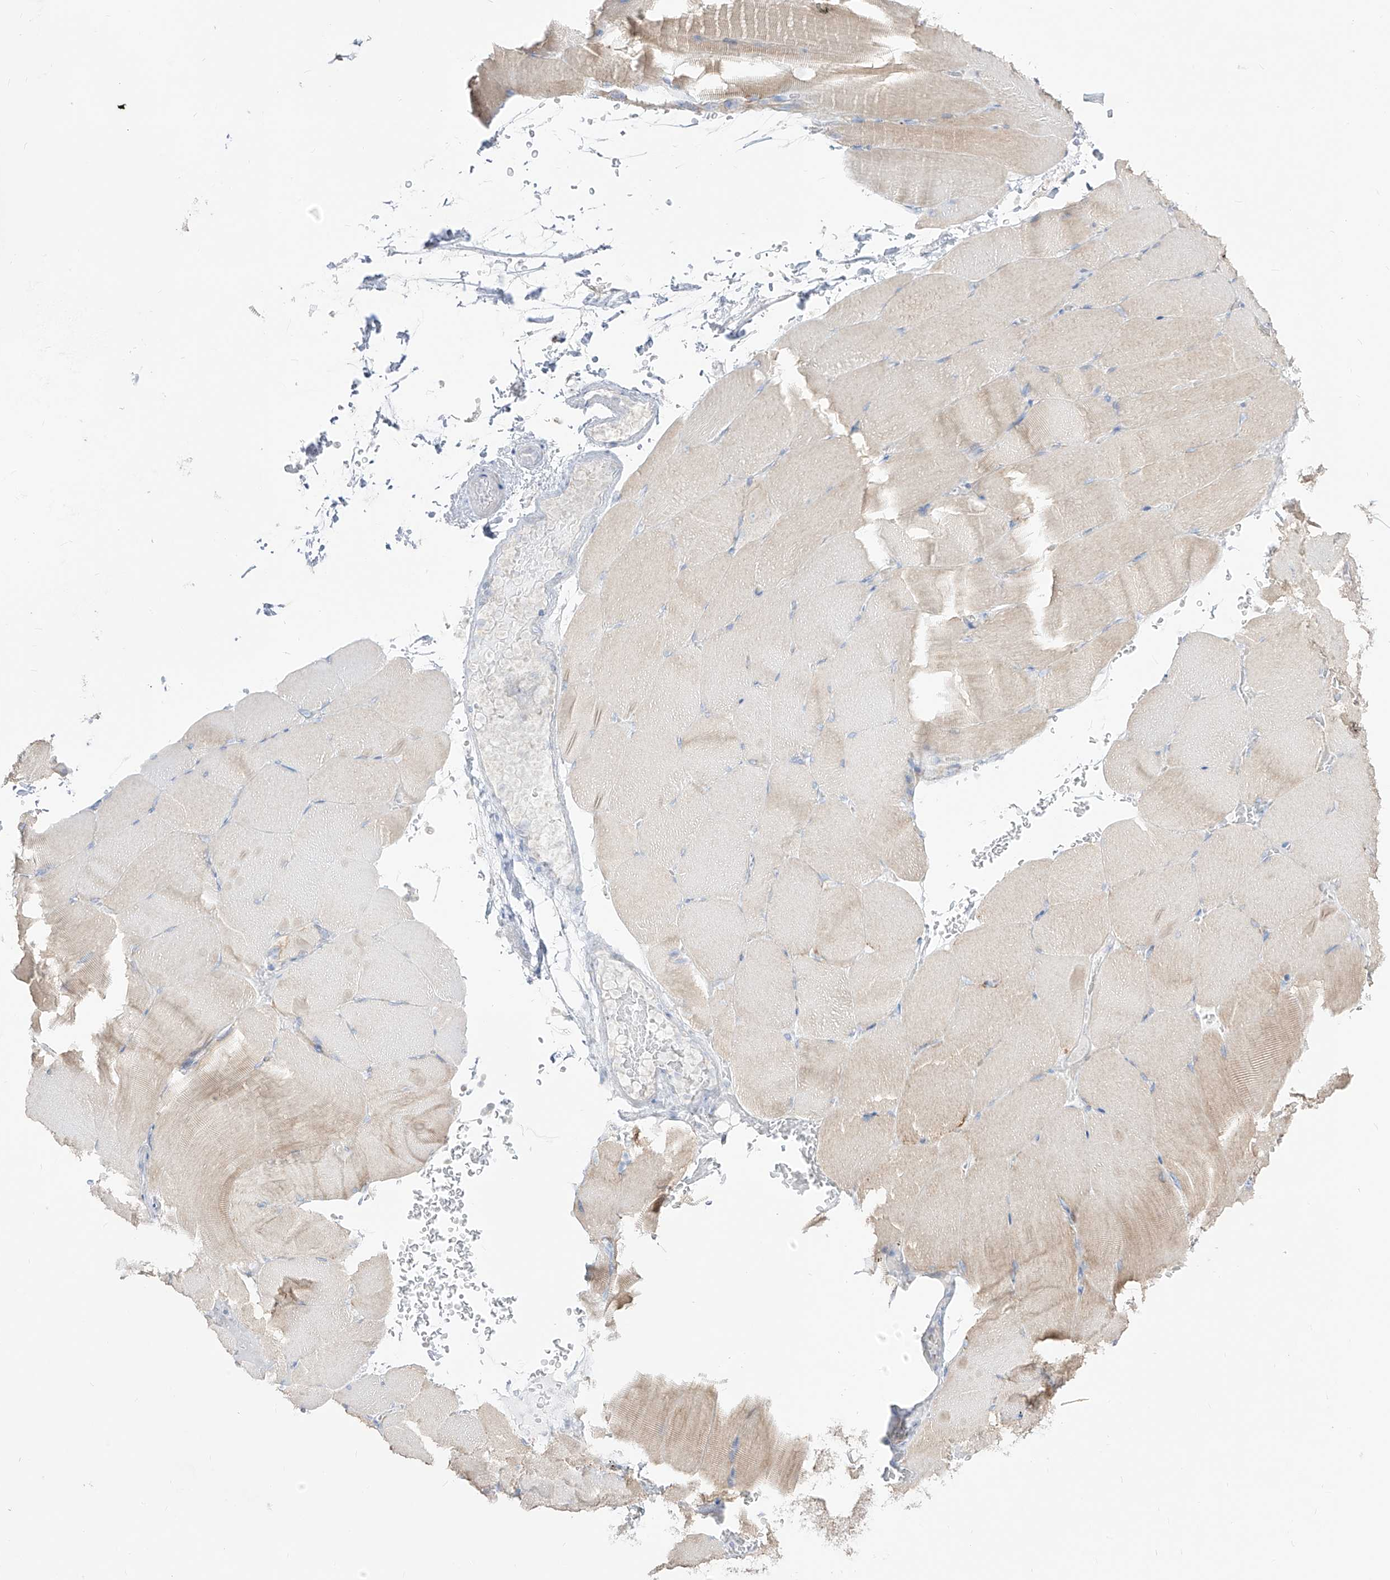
{"staining": {"intensity": "weak", "quantity": "<25%", "location": "cytoplasmic/membranous"}, "tissue": "skeletal muscle", "cell_type": "Myocytes", "image_type": "normal", "snomed": [{"axis": "morphology", "description": "Normal tissue, NOS"}, {"axis": "topography", "description": "Skeletal muscle"}, {"axis": "topography", "description": "Parathyroid gland"}], "caption": "Immunohistochemical staining of unremarkable skeletal muscle shows no significant expression in myocytes.", "gene": "RCHY1", "patient": {"sex": "female", "age": 37}}